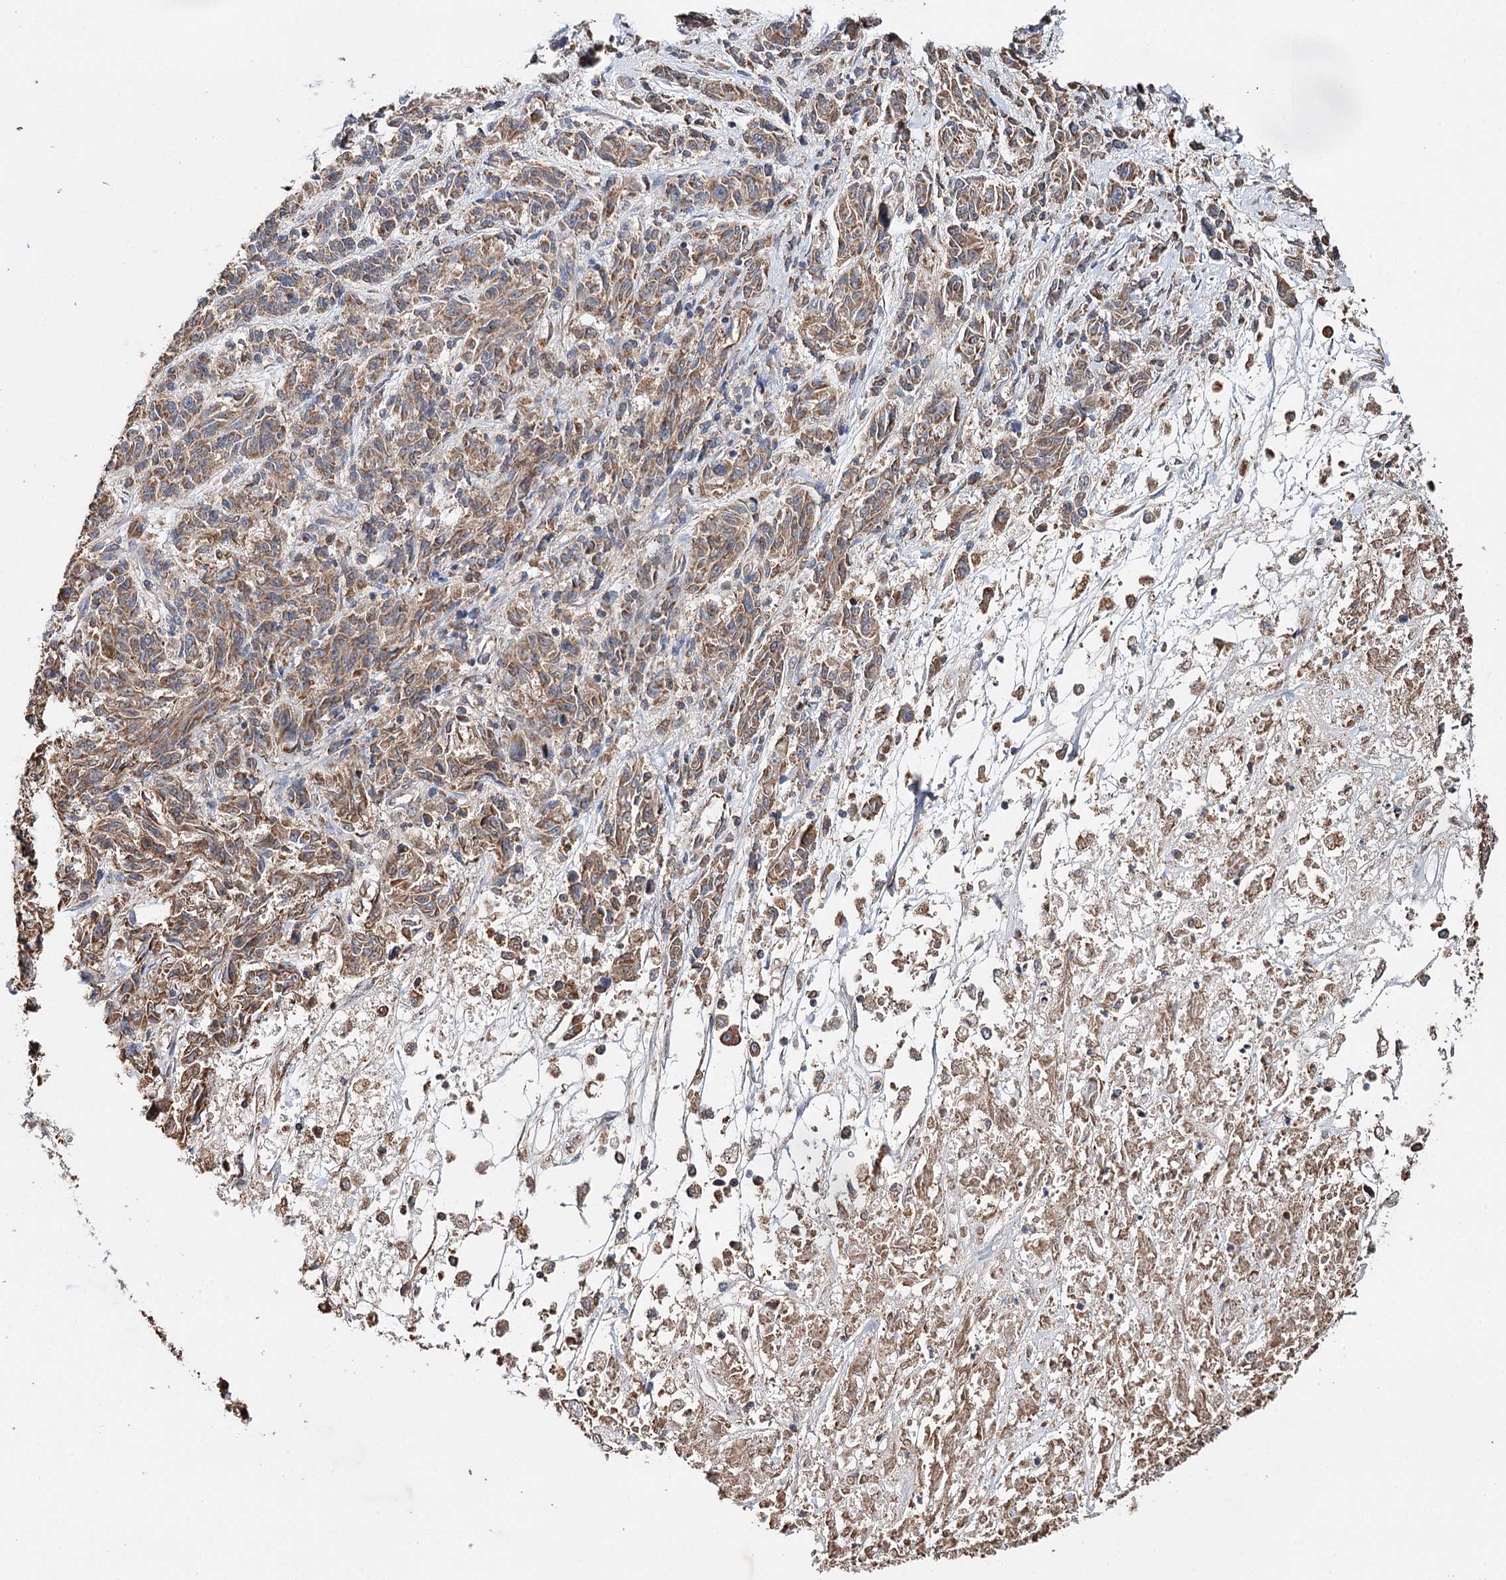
{"staining": {"intensity": "moderate", "quantity": ">75%", "location": "cytoplasmic/membranous"}, "tissue": "melanoma", "cell_type": "Tumor cells", "image_type": "cancer", "snomed": [{"axis": "morphology", "description": "Malignant melanoma, NOS"}, {"axis": "topography", "description": "Skin"}], "caption": "This photomicrograph demonstrates IHC staining of human melanoma, with medium moderate cytoplasmic/membranous expression in about >75% of tumor cells.", "gene": "PIK3CB", "patient": {"sex": "male", "age": 53}}